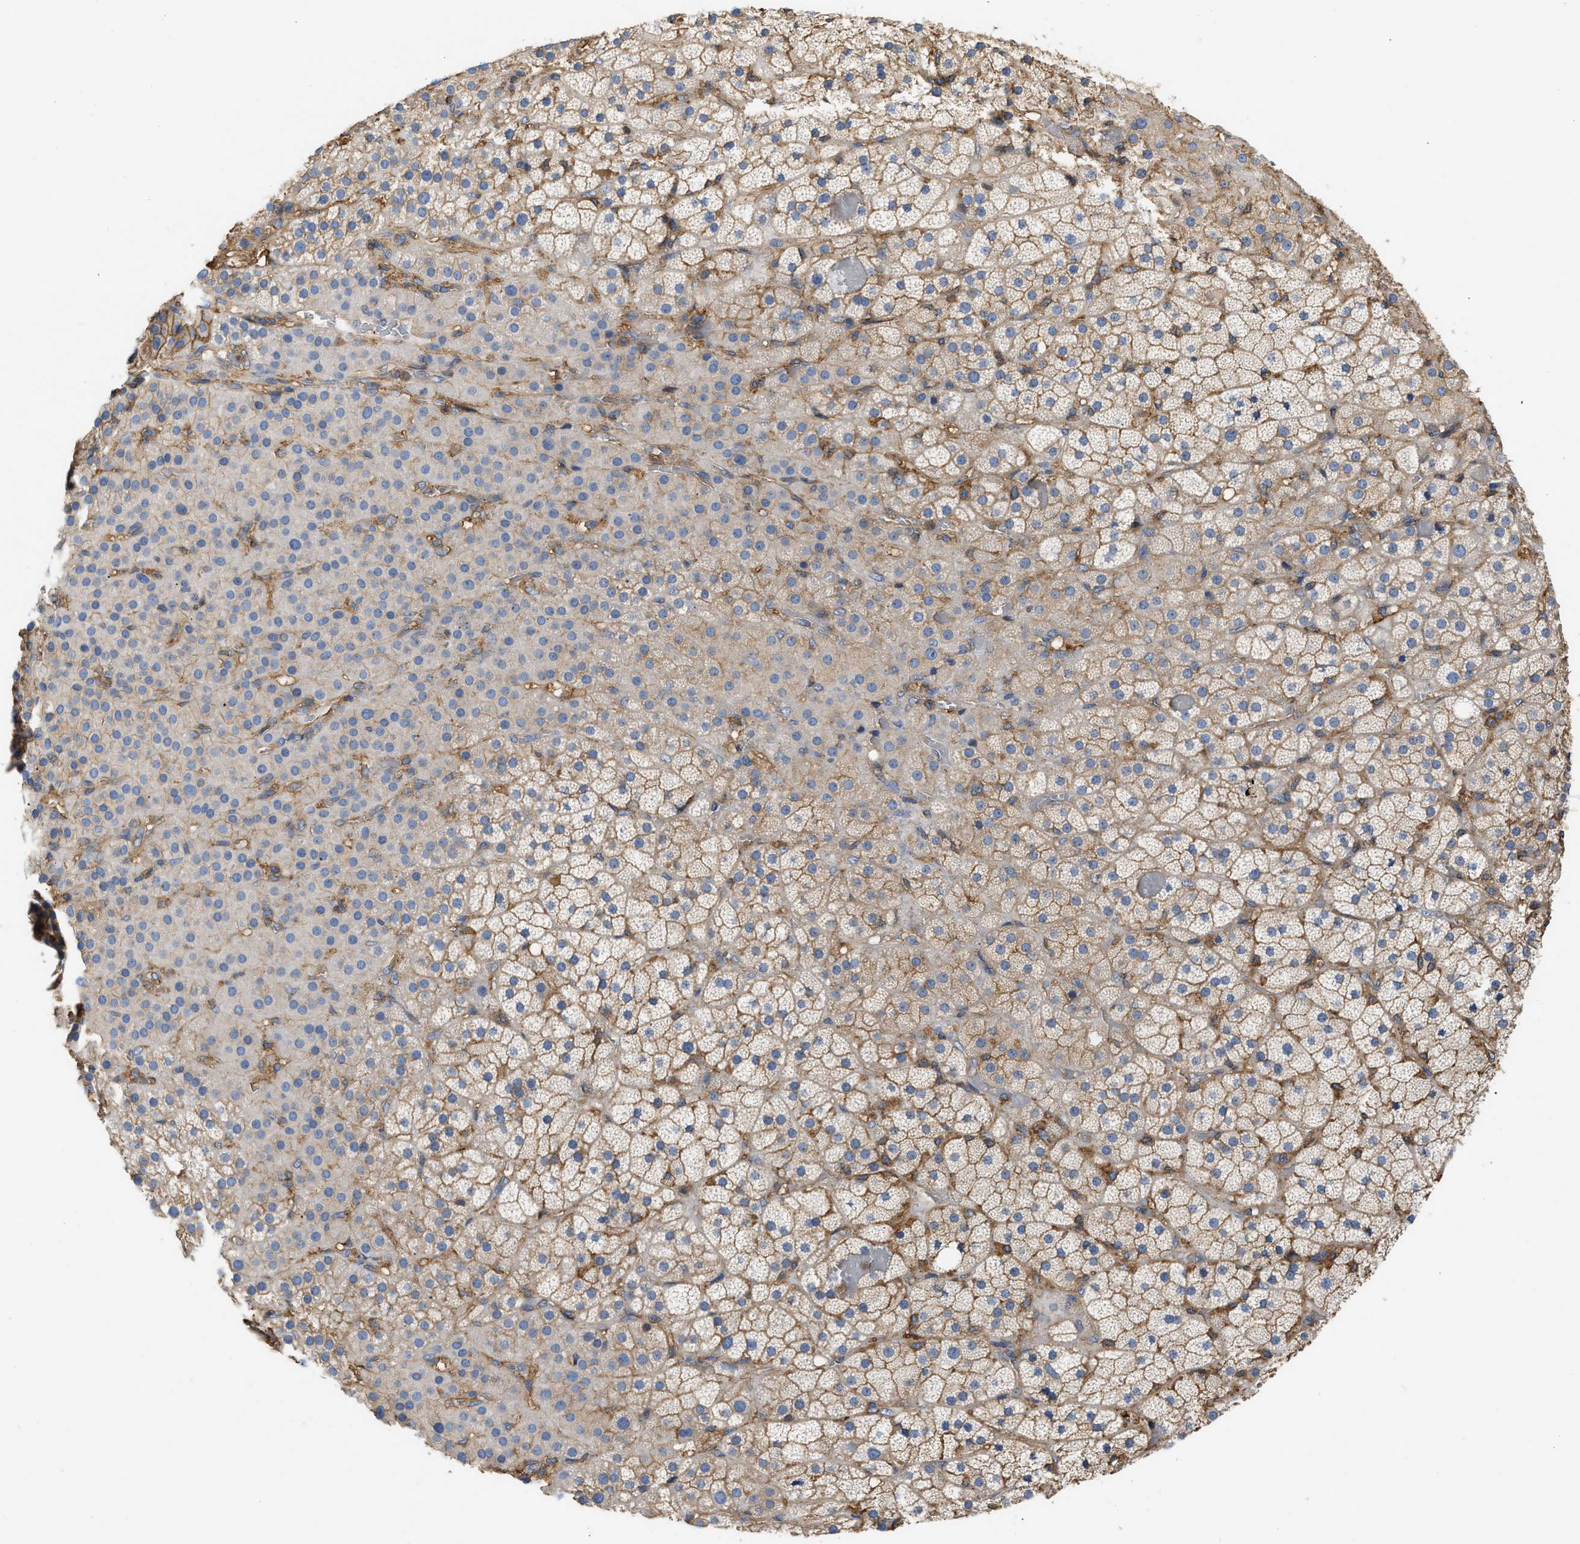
{"staining": {"intensity": "moderate", "quantity": ">75%", "location": "cytoplasmic/membranous"}, "tissue": "adrenal gland", "cell_type": "Glandular cells", "image_type": "normal", "snomed": [{"axis": "morphology", "description": "Normal tissue, NOS"}, {"axis": "topography", "description": "Adrenal gland"}], "caption": "Approximately >75% of glandular cells in normal human adrenal gland demonstrate moderate cytoplasmic/membranous protein positivity as visualized by brown immunohistochemical staining.", "gene": "GNB4", "patient": {"sex": "male", "age": 57}}